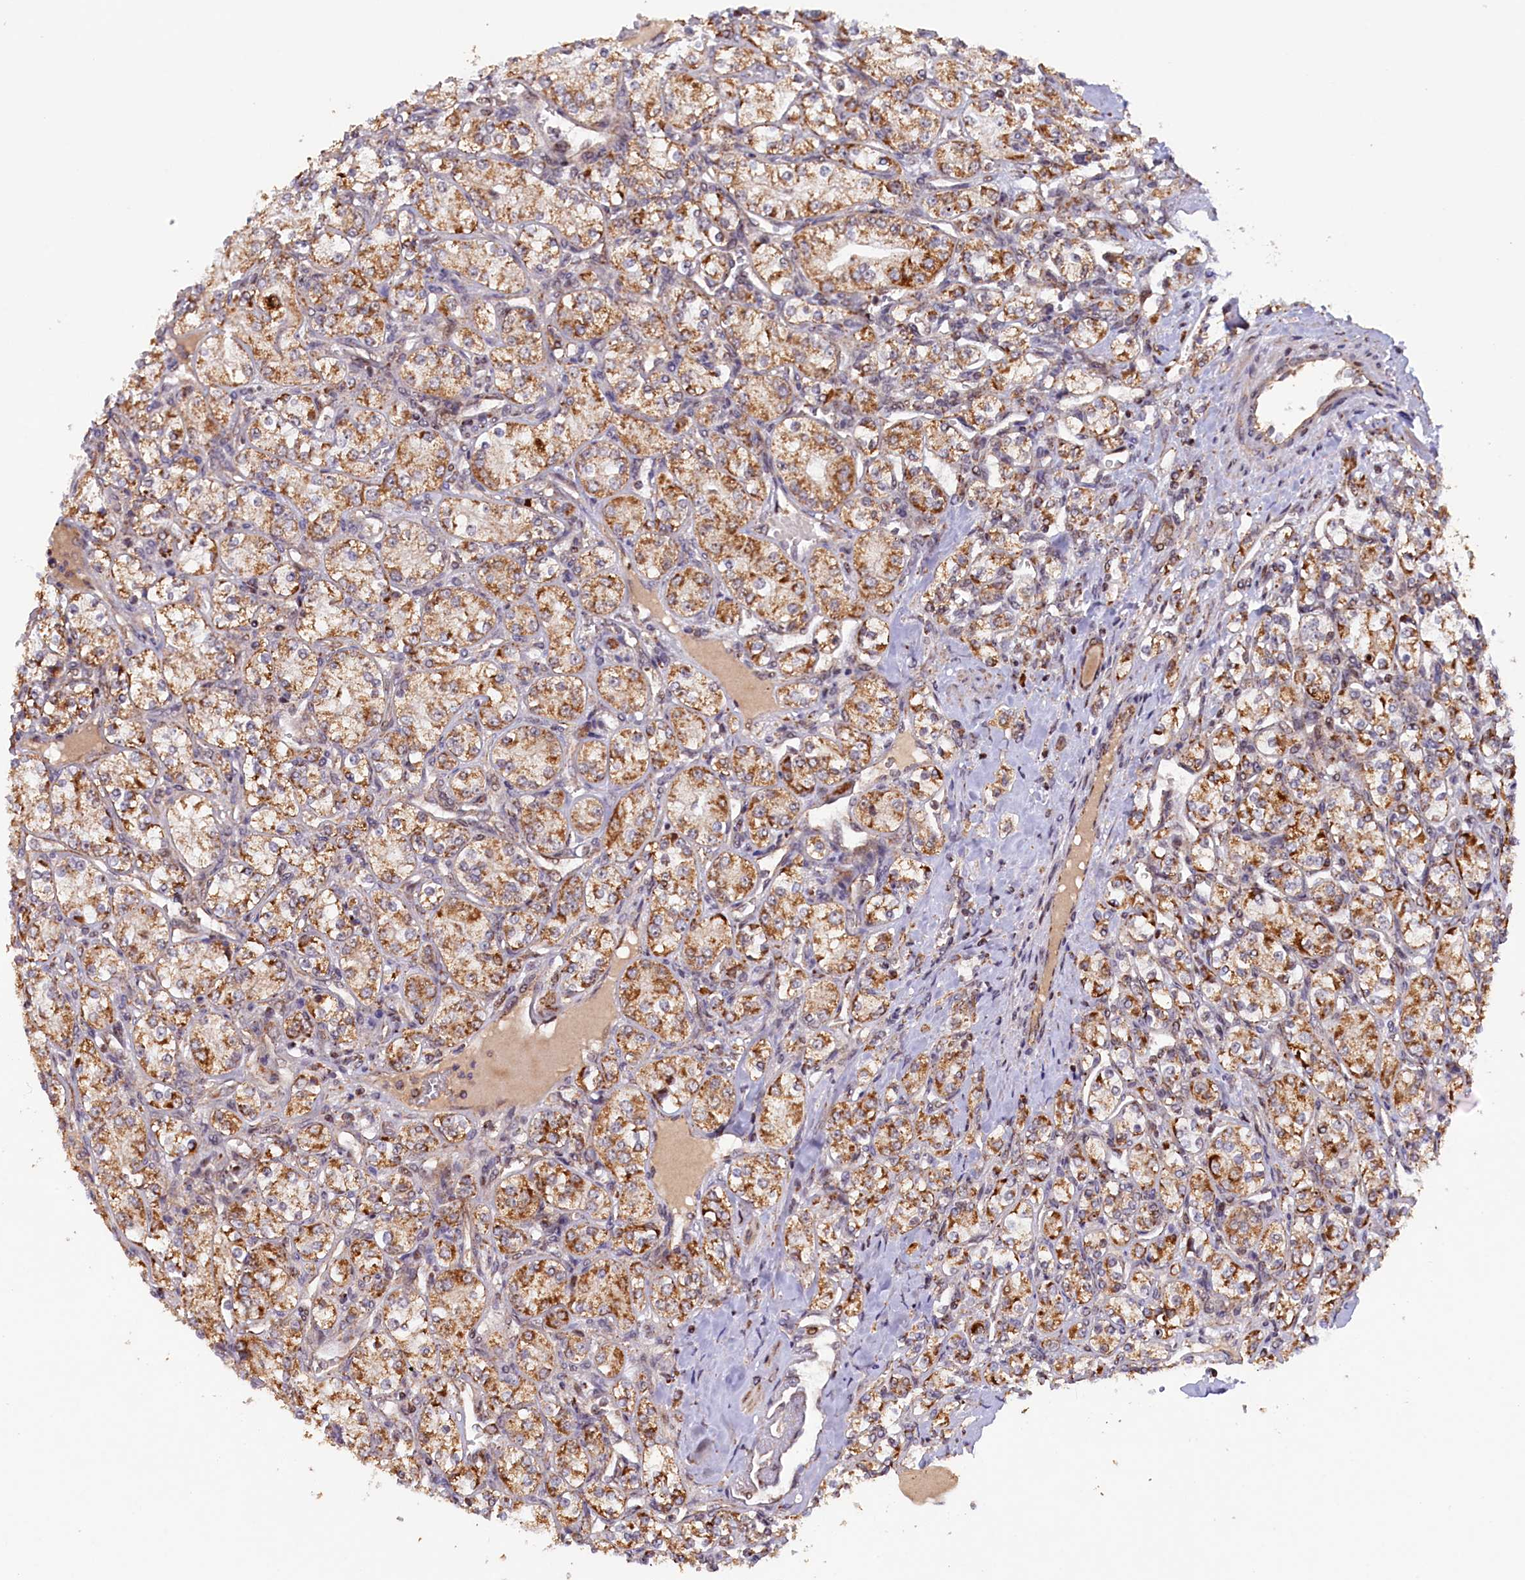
{"staining": {"intensity": "strong", "quantity": "25%-75%", "location": "cytoplasmic/membranous"}, "tissue": "renal cancer", "cell_type": "Tumor cells", "image_type": "cancer", "snomed": [{"axis": "morphology", "description": "Adenocarcinoma, NOS"}, {"axis": "topography", "description": "Kidney"}], "caption": "Brown immunohistochemical staining in renal cancer shows strong cytoplasmic/membranous positivity in approximately 25%-75% of tumor cells. (DAB (3,3'-diaminobenzidine) IHC with brightfield microscopy, high magnification).", "gene": "DUS3L", "patient": {"sex": "male", "age": 77}}